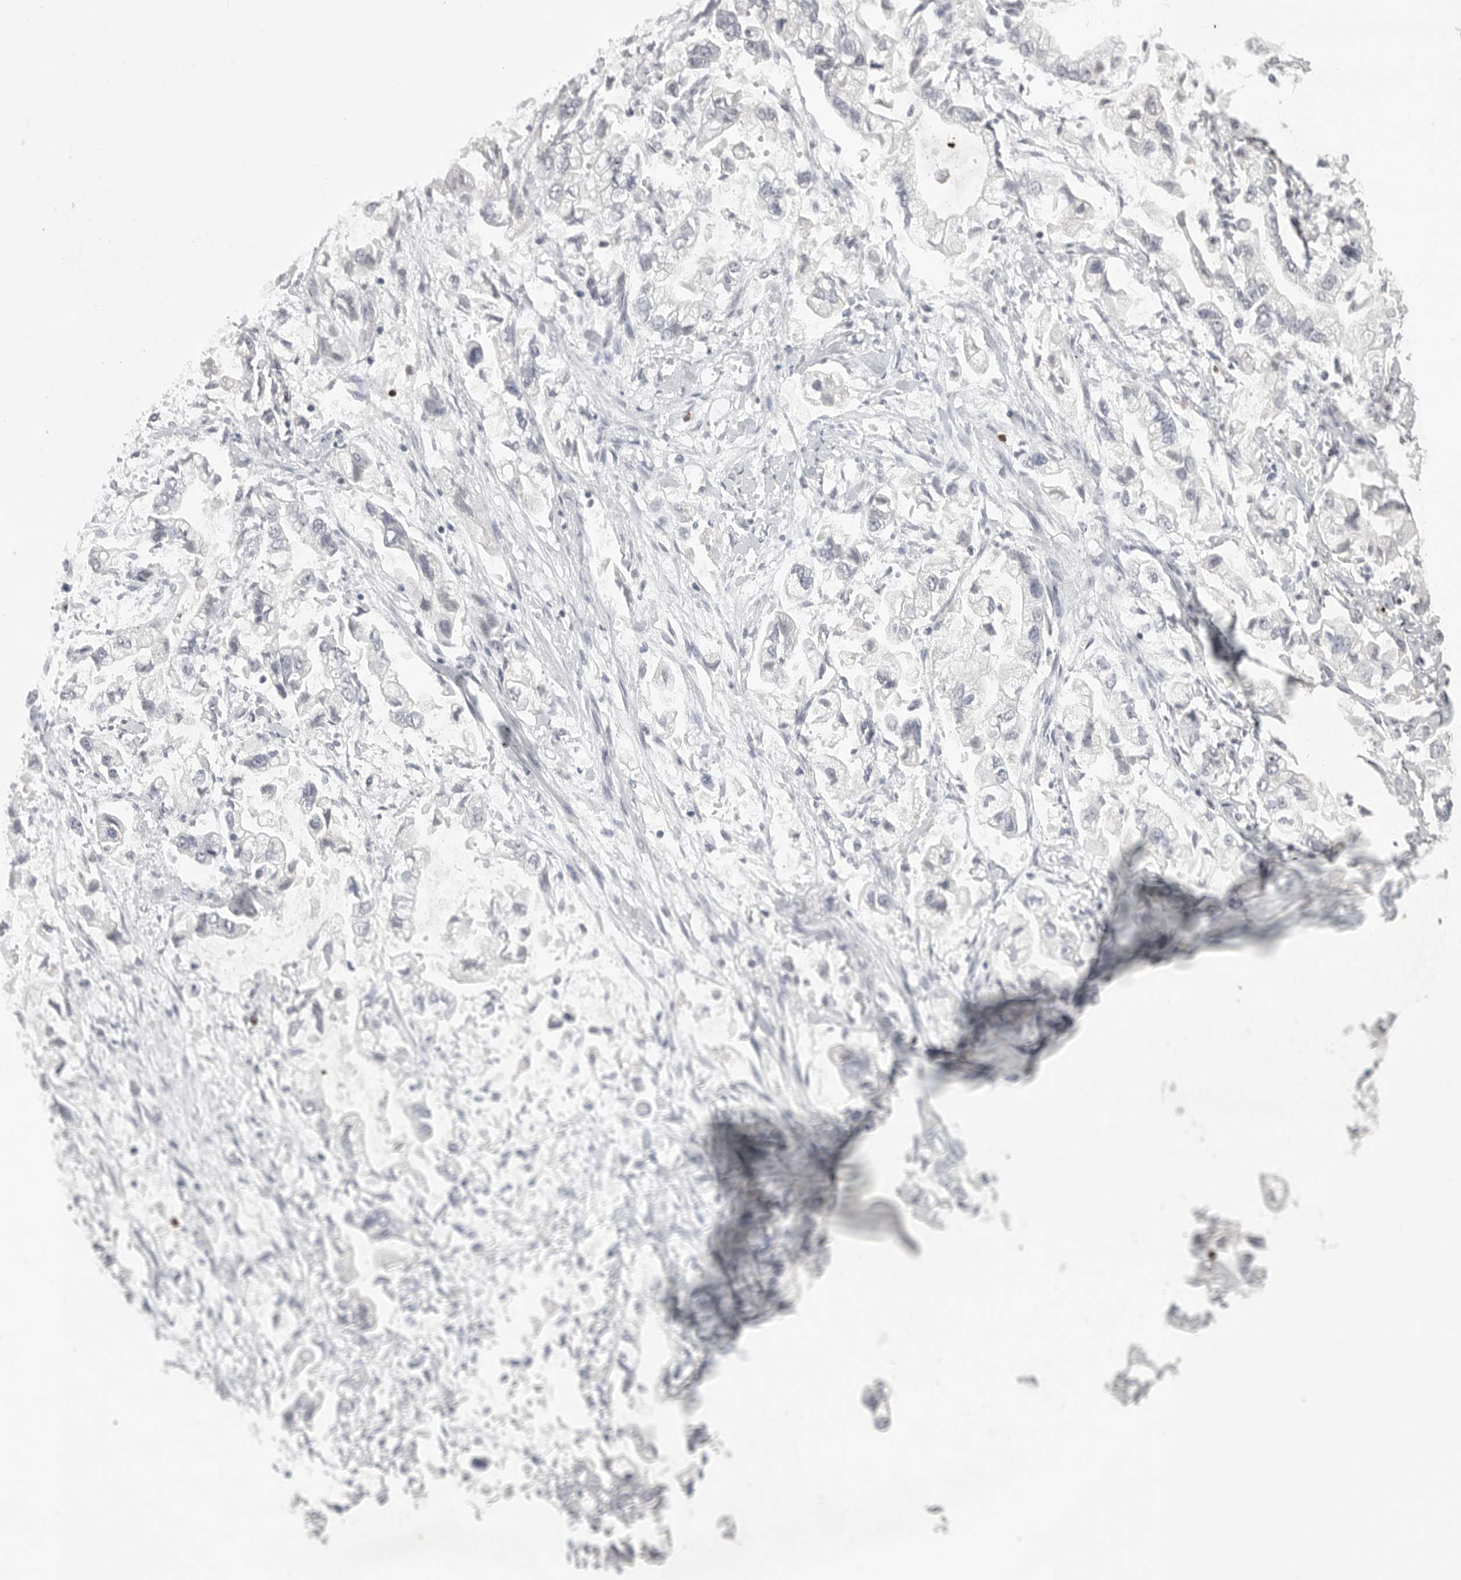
{"staining": {"intensity": "negative", "quantity": "none", "location": "none"}, "tissue": "stomach cancer", "cell_type": "Tumor cells", "image_type": "cancer", "snomed": [{"axis": "morphology", "description": "Normal tissue, NOS"}, {"axis": "morphology", "description": "Adenocarcinoma, NOS"}, {"axis": "topography", "description": "Stomach"}], "caption": "Protein analysis of stomach cancer (adenocarcinoma) displays no significant expression in tumor cells.", "gene": "GNLY", "patient": {"sex": "male", "age": 62}}